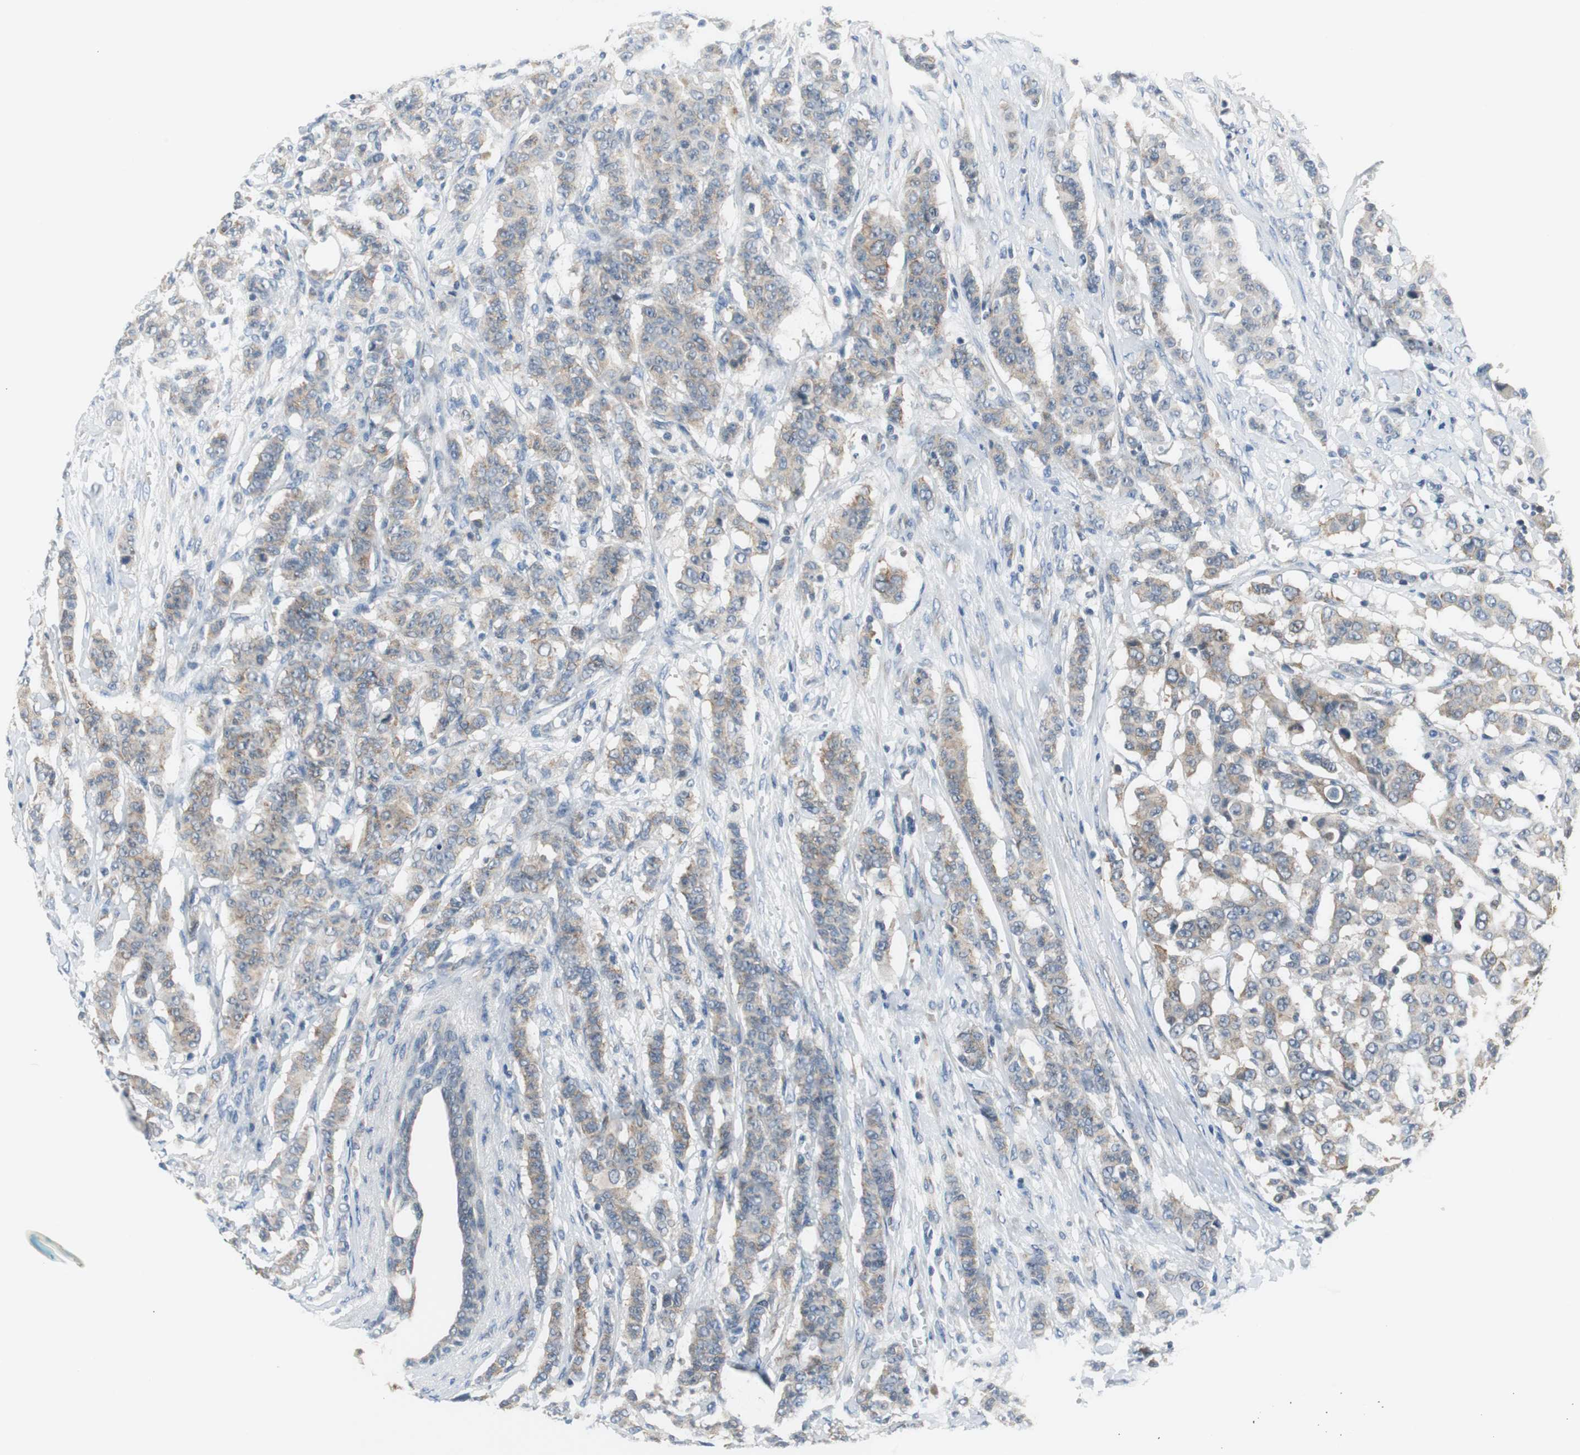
{"staining": {"intensity": "weak", "quantity": ">75%", "location": "cytoplasmic/membranous"}, "tissue": "breast cancer", "cell_type": "Tumor cells", "image_type": "cancer", "snomed": [{"axis": "morphology", "description": "Duct carcinoma"}, {"axis": "topography", "description": "Breast"}], "caption": "The immunohistochemical stain shows weak cytoplasmic/membranous positivity in tumor cells of breast intraductal carcinoma tissue.", "gene": "PLAA", "patient": {"sex": "female", "age": 40}}